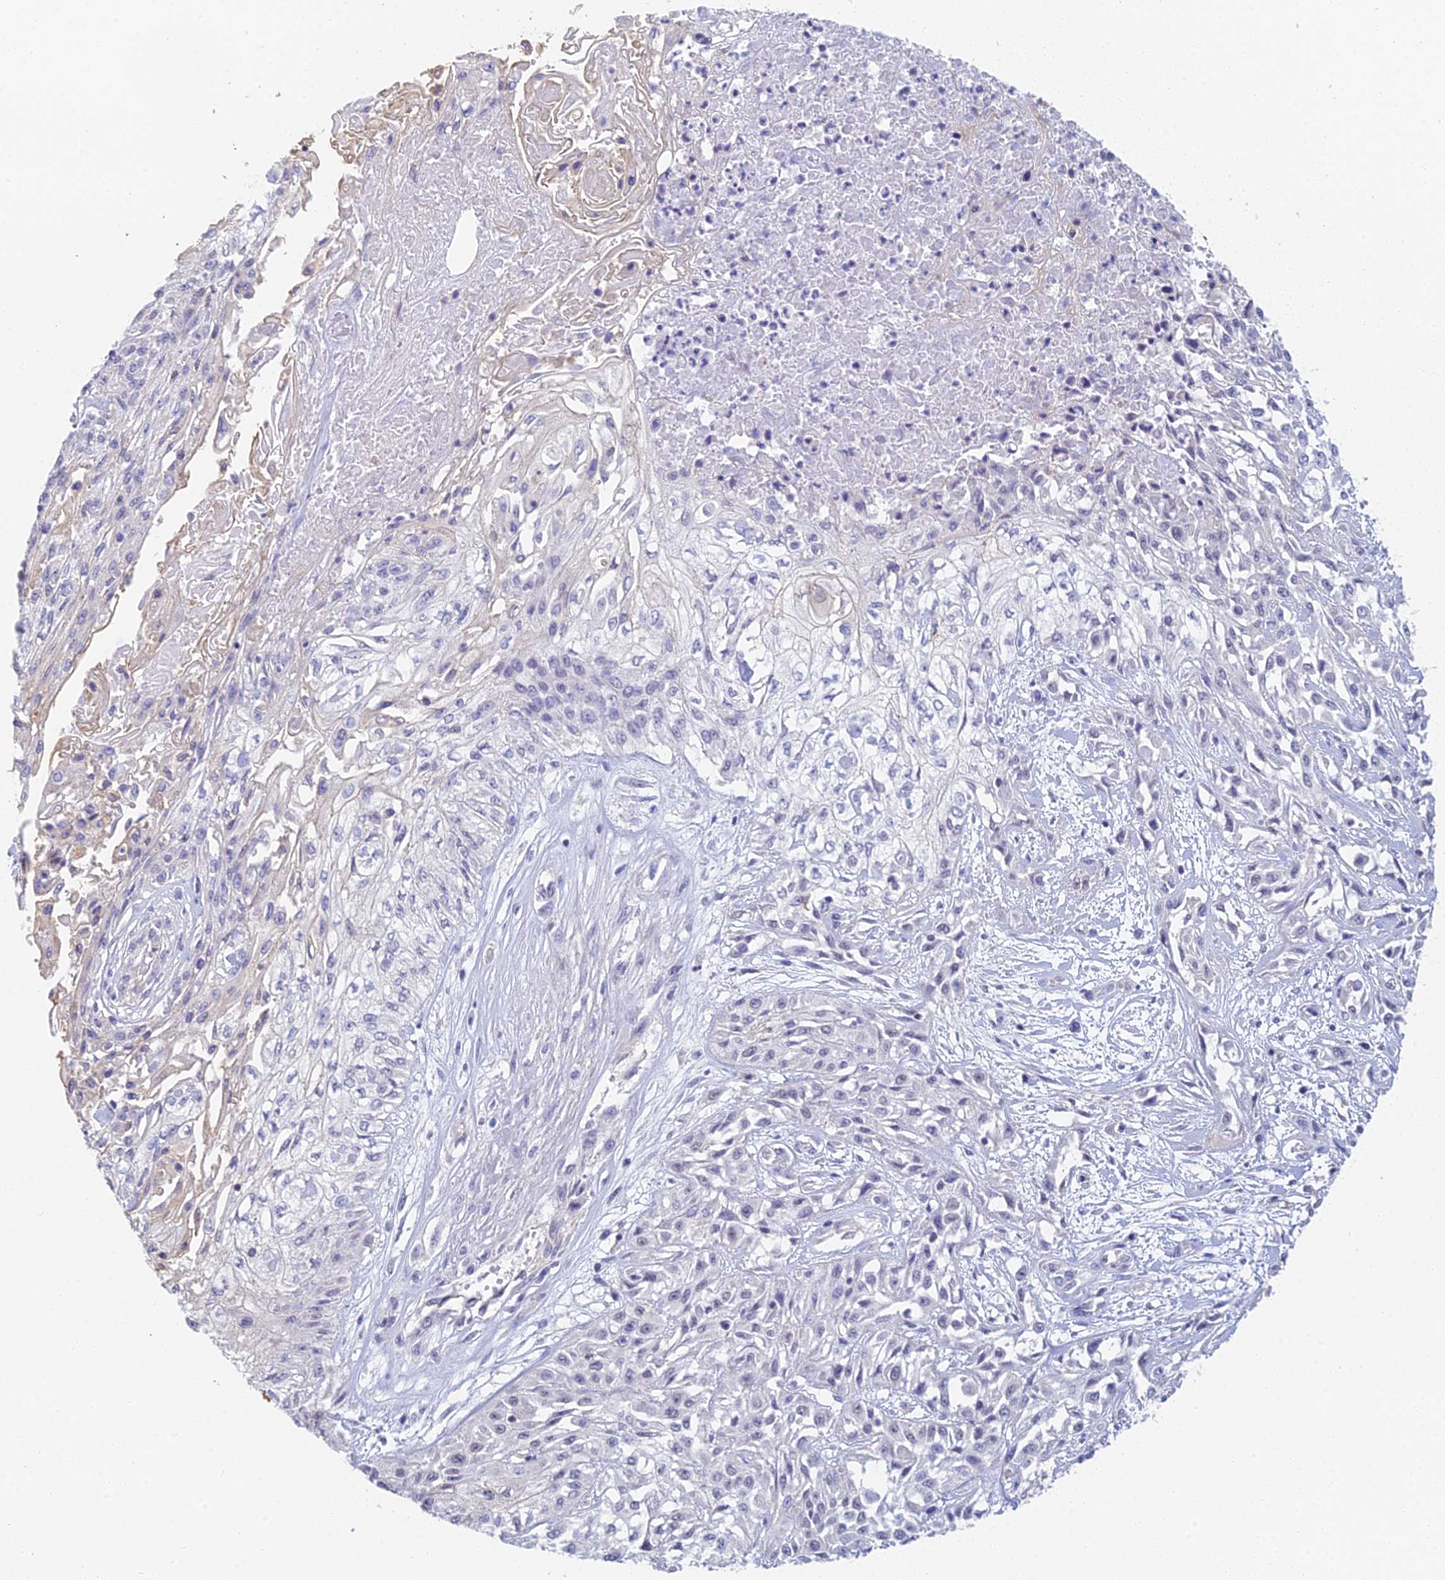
{"staining": {"intensity": "negative", "quantity": "none", "location": "none"}, "tissue": "skin cancer", "cell_type": "Tumor cells", "image_type": "cancer", "snomed": [{"axis": "morphology", "description": "Squamous cell carcinoma, NOS"}, {"axis": "morphology", "description": "Squamous cell carcinoma, metastatic, NOS"}, {"axis": "topography", "description": "Skin"}, {"axis": "topography", "description": "Lymph node"}], "caption": "A histopathology image of skin cancer stained for a protein displays no brown staining in tumor cells.", "gene": "MCM2", "patient": {"sex": "male", "age": 75}}